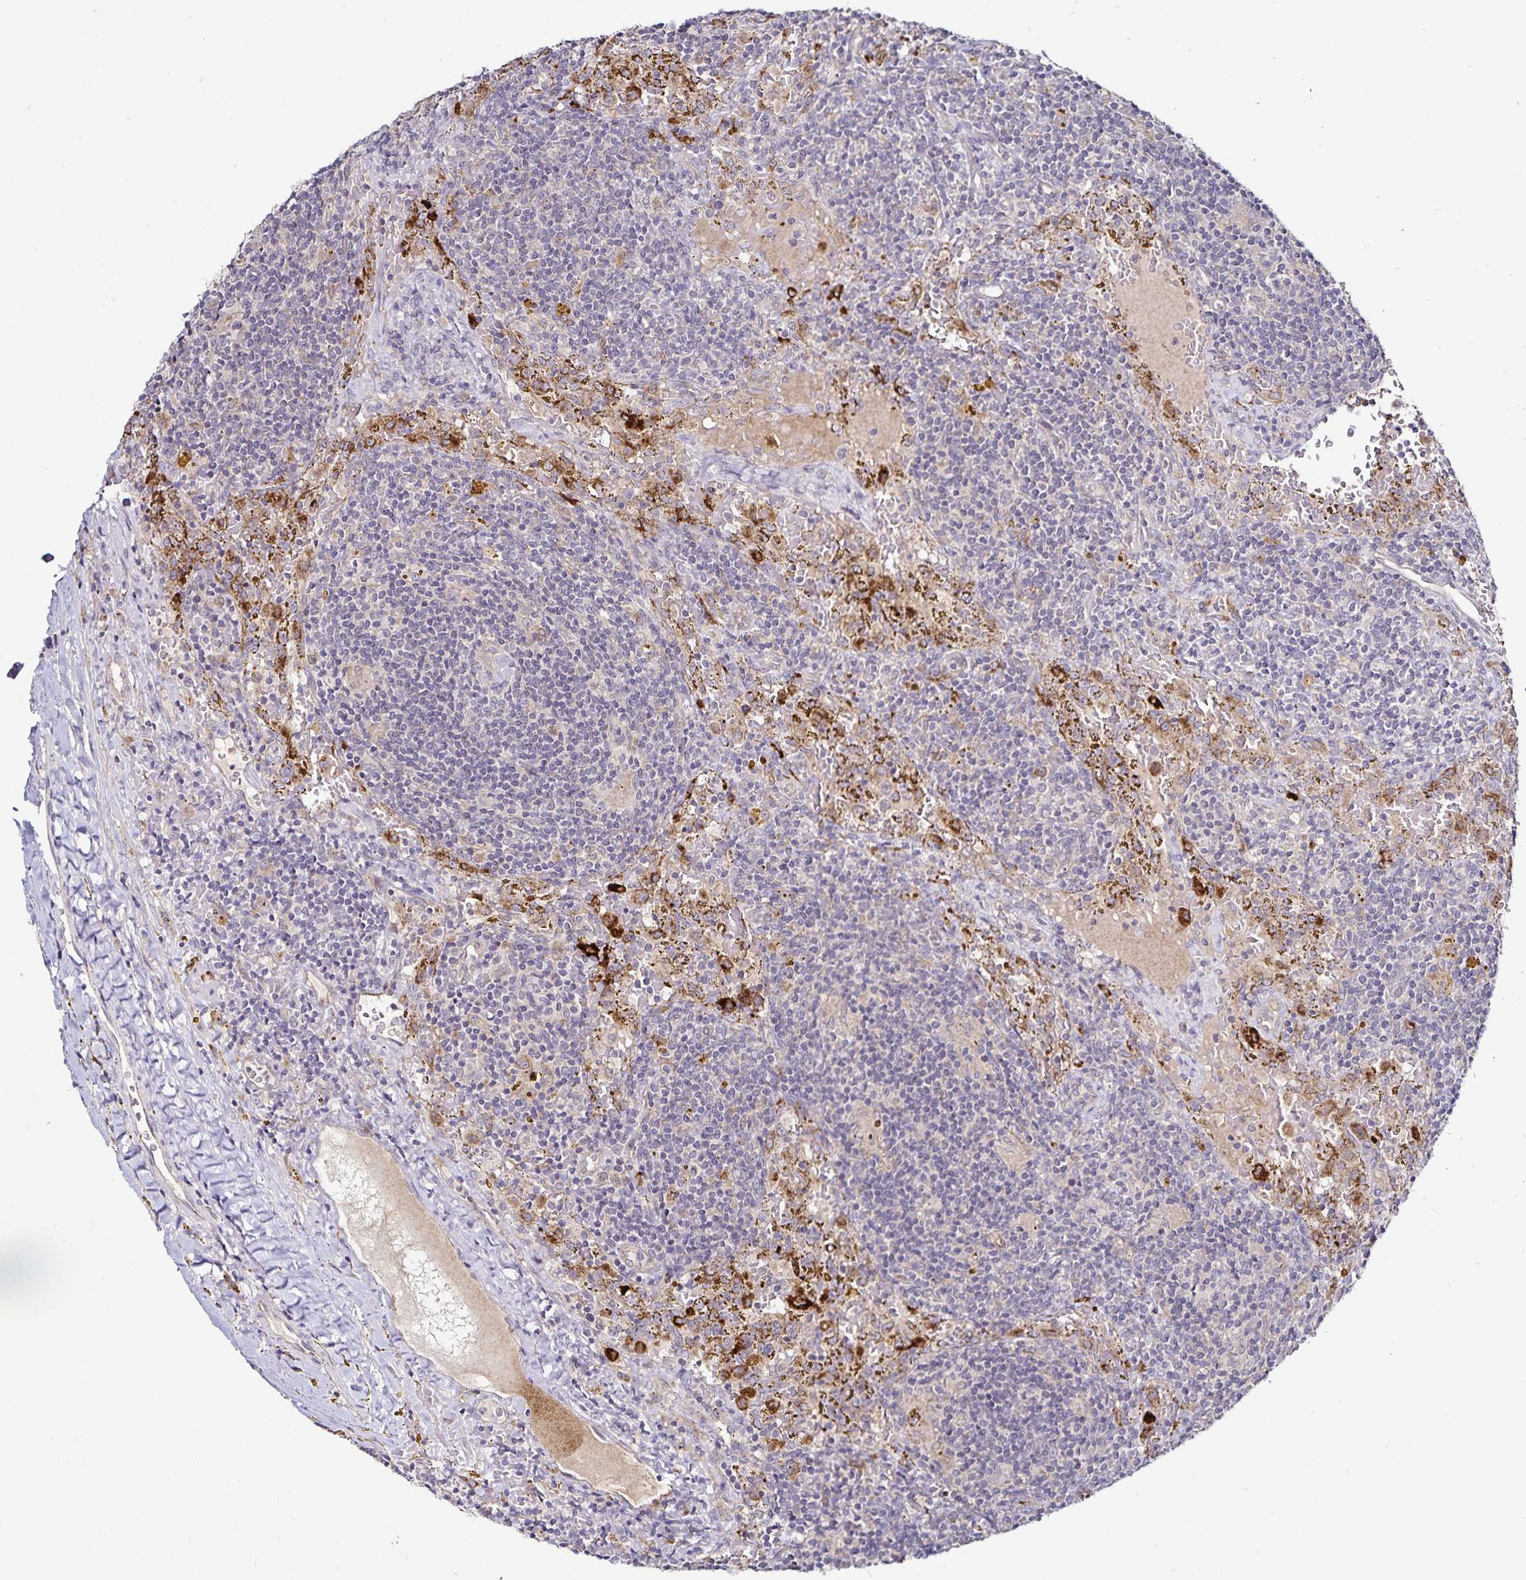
{"staining": {"intensity": "negative", "quantity": "none", "location": "none"}, "tissue": "lymphoma", "cell_type": "Tumor cells", "image_type": "cancer", "snomed": [{"axis": "morphology", "description": "Malignant lymphoma, non-Hodgkin's type, Low grade"}, {"axis": "topography", "description": "Spleen"}], "caption": "Immunohistochemistry micrograph of neoplastic tissue: human low-grade malignant lymphoma, non-Hodgkin's type stained with DAB (3,3'-diaminobenzidine) displays no significant protein positivity in tumor cells.", "gene": "ACSL5", "patient": {"sex": "female", "age": 70}}